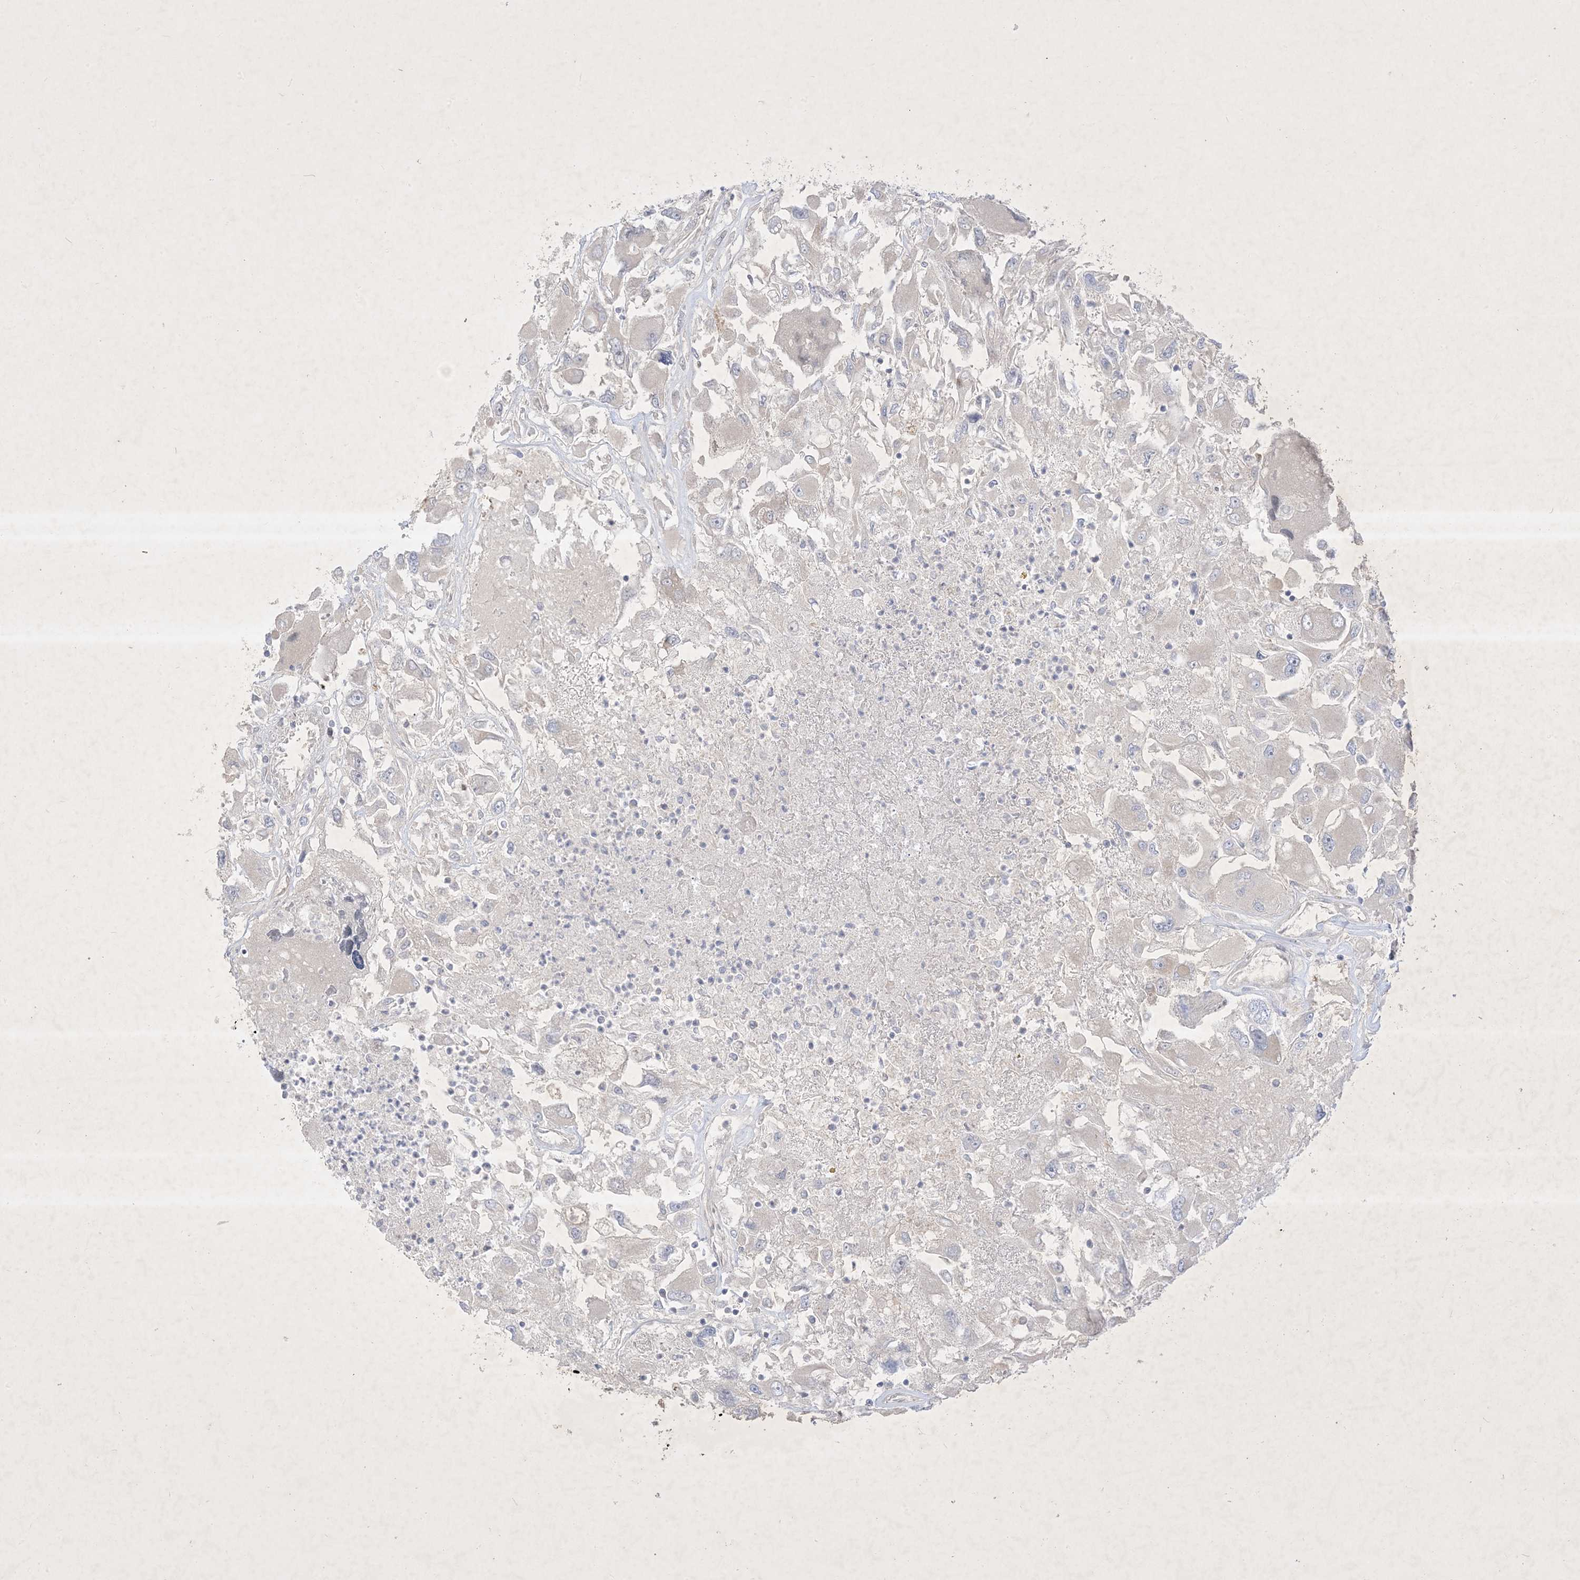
{"staining": {"intensity": "negative", "quantity": "none", "location": "none"}, "tissue": "renal cancer", "cell_type": "Tumor cells", "image_type": "cancer", "snomed": [{"axis": "morphology", "description": "Adenocarcinoma, NOS"}, {"axis": "topography", "description": "Kidney"}], "caption": "DAB (3,3'-diaminobenzidine) immunohistochemical staining of adenocarcinoma (renal) demonstrates no significant positivity in tumor cells. (DAB (3,3'-diaminobenzidine) IHC, high magnification).", "gene": "PLEKHA3", "patient": {"sex": "female", "age": 52}}